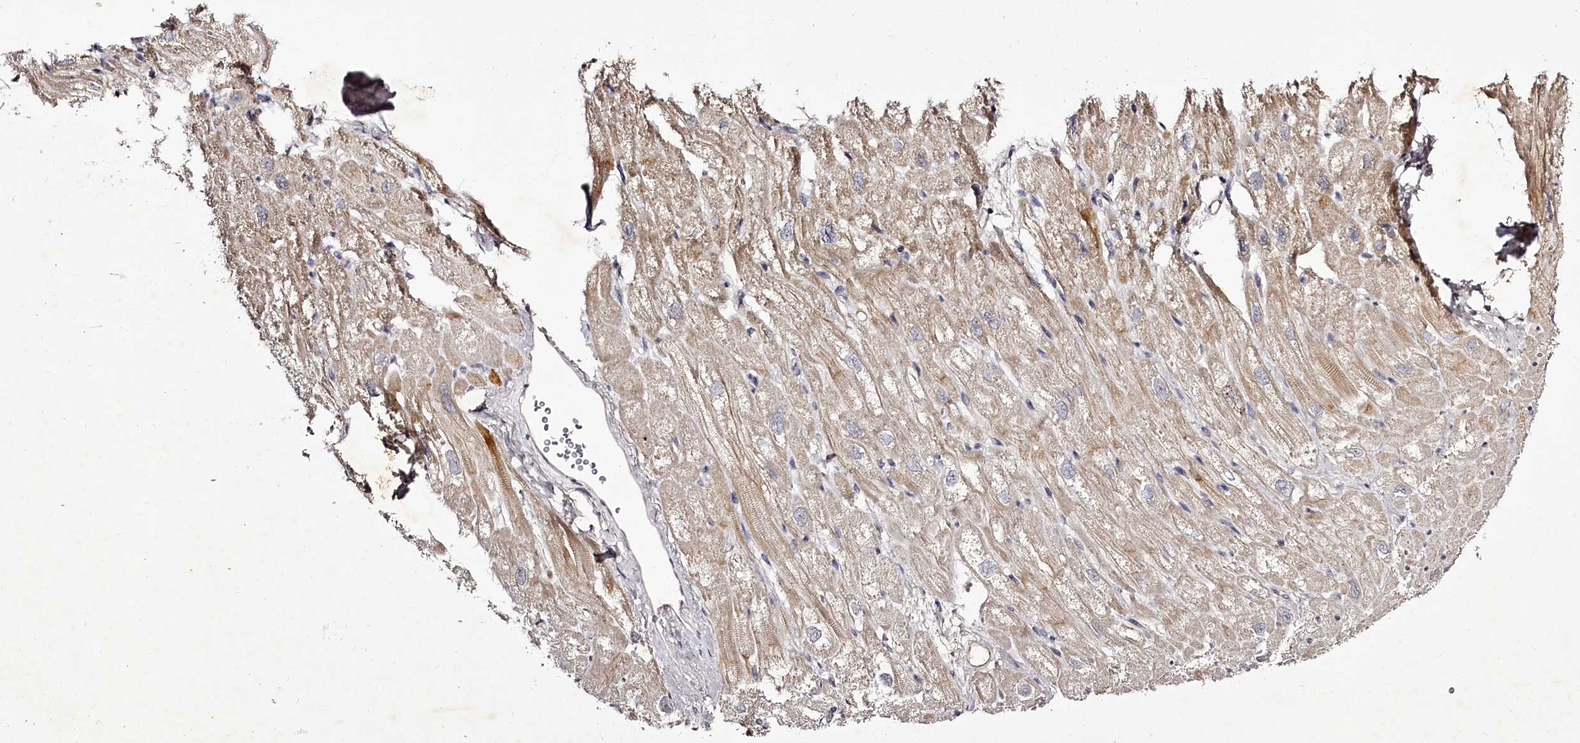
{"staining": {"intensity": "moderate", "quantity": "<25%", "location": "cytoplasmic/membranous"}, "tissue": "heart muscle", "cell_type": "Cardiomyocytes", "image_type": "normal", "snomed": [{"axis": "morphology", "description": "Normal tissue, NOS"}, {"axis": "topography", "description": "Heart"}], "caption": "Cardiomyocytes reveal moderate cytoplasmic/membranous expression in approximately <25% of cells in normal heart muscle.", "gene": "RBMXL2", "patient": {"sex": "male", "age": 50}}